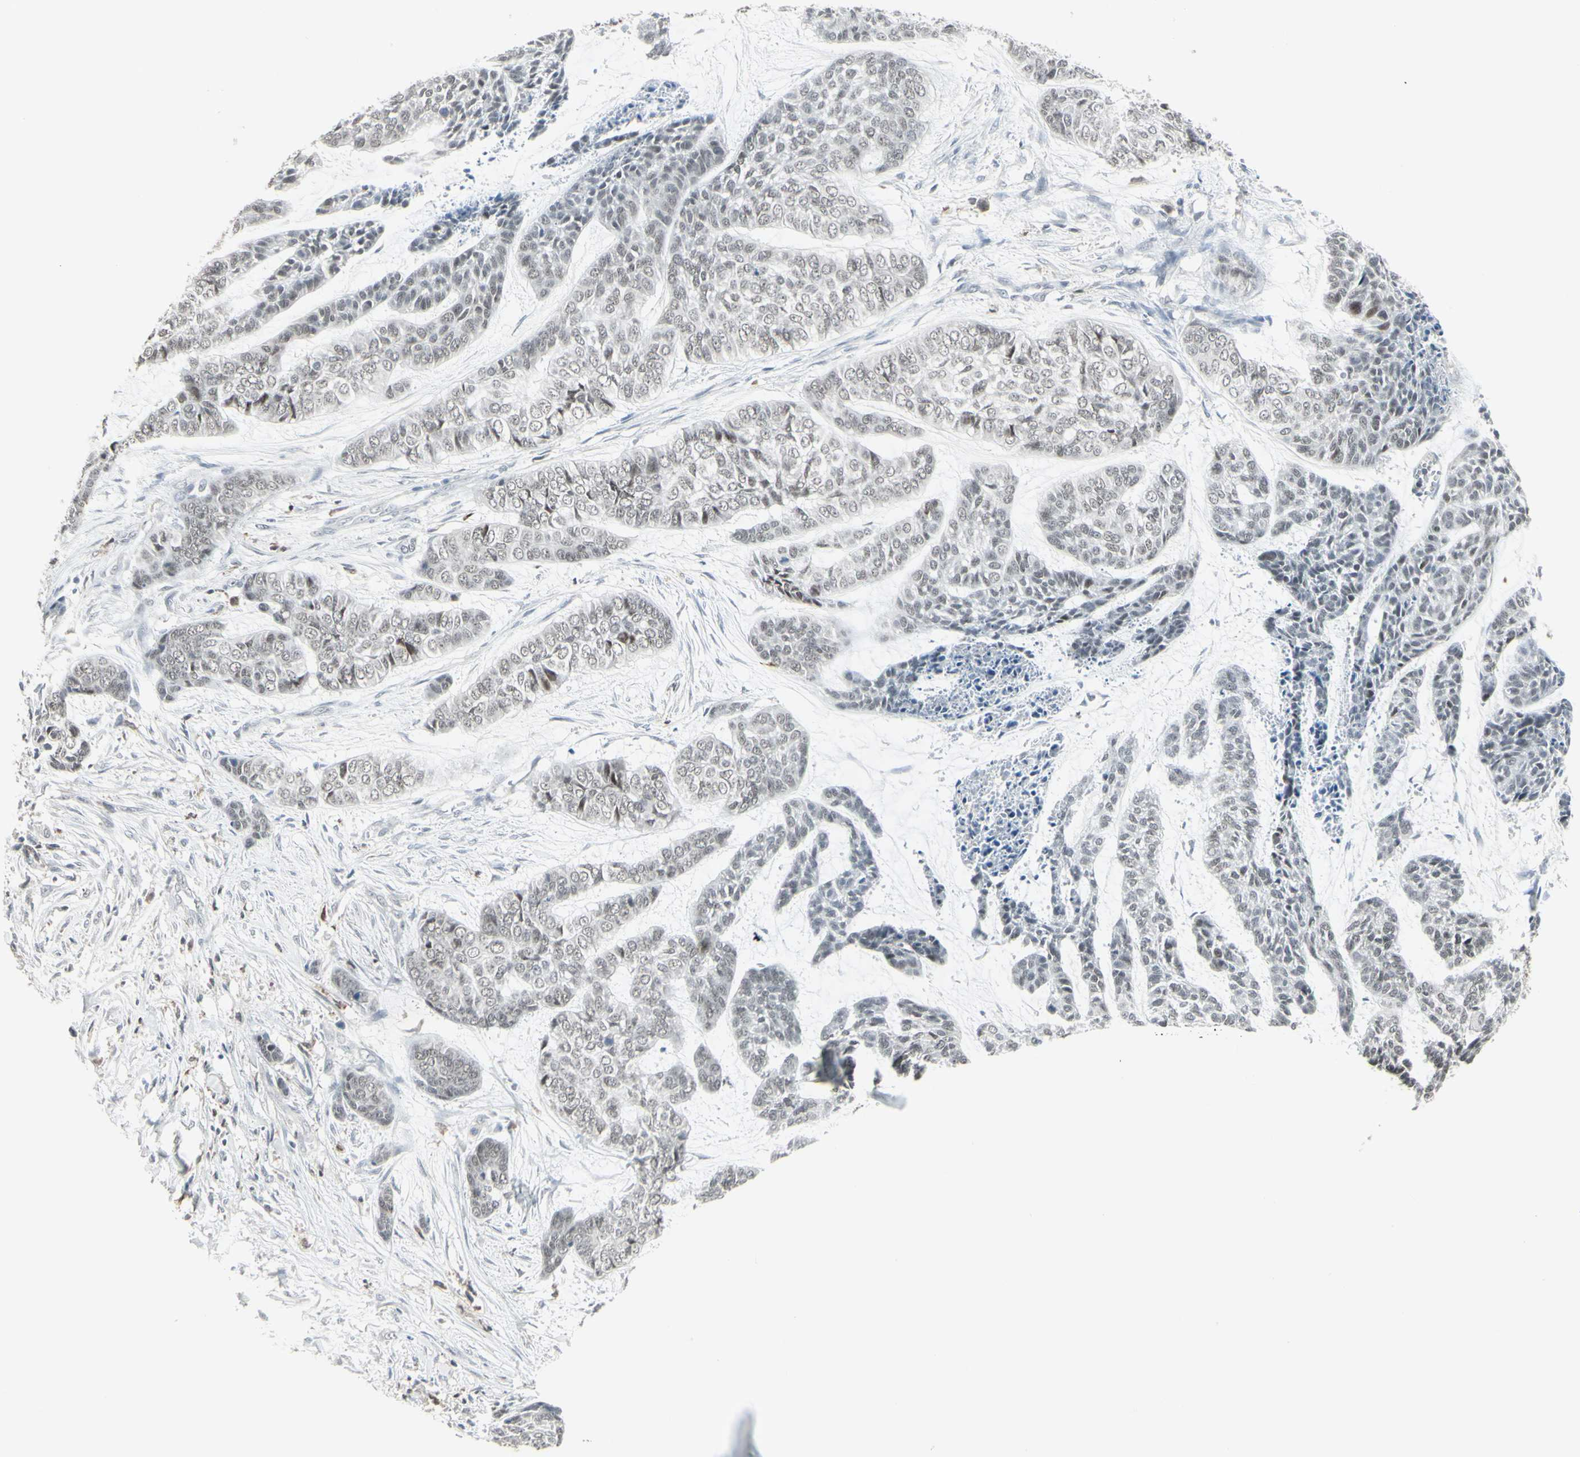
{"staining": {"intensity": "negative", "quantity": "none", "location": "none"}, "tissue": "skin cancer", "cell_type": "Tumor cells", "image_type": "cancer", "snomed": [{"axis": "morphology", "description": "Basal cell carcinoma"}, {"axis": "topography", "description": "Skin"}], "caption": "DAB immunohistochemical staining of skin cancer (basal cell carcinoma) reveals no significant positivity in tumor cells. The staining was performed using DAB to visualize the protein expression in brown, while the nuclei were stained in blue with hematoxylin (Magnification: 20x).", "gene": "SAMSN1", "patient": {"sex": "female", "age": 64}}